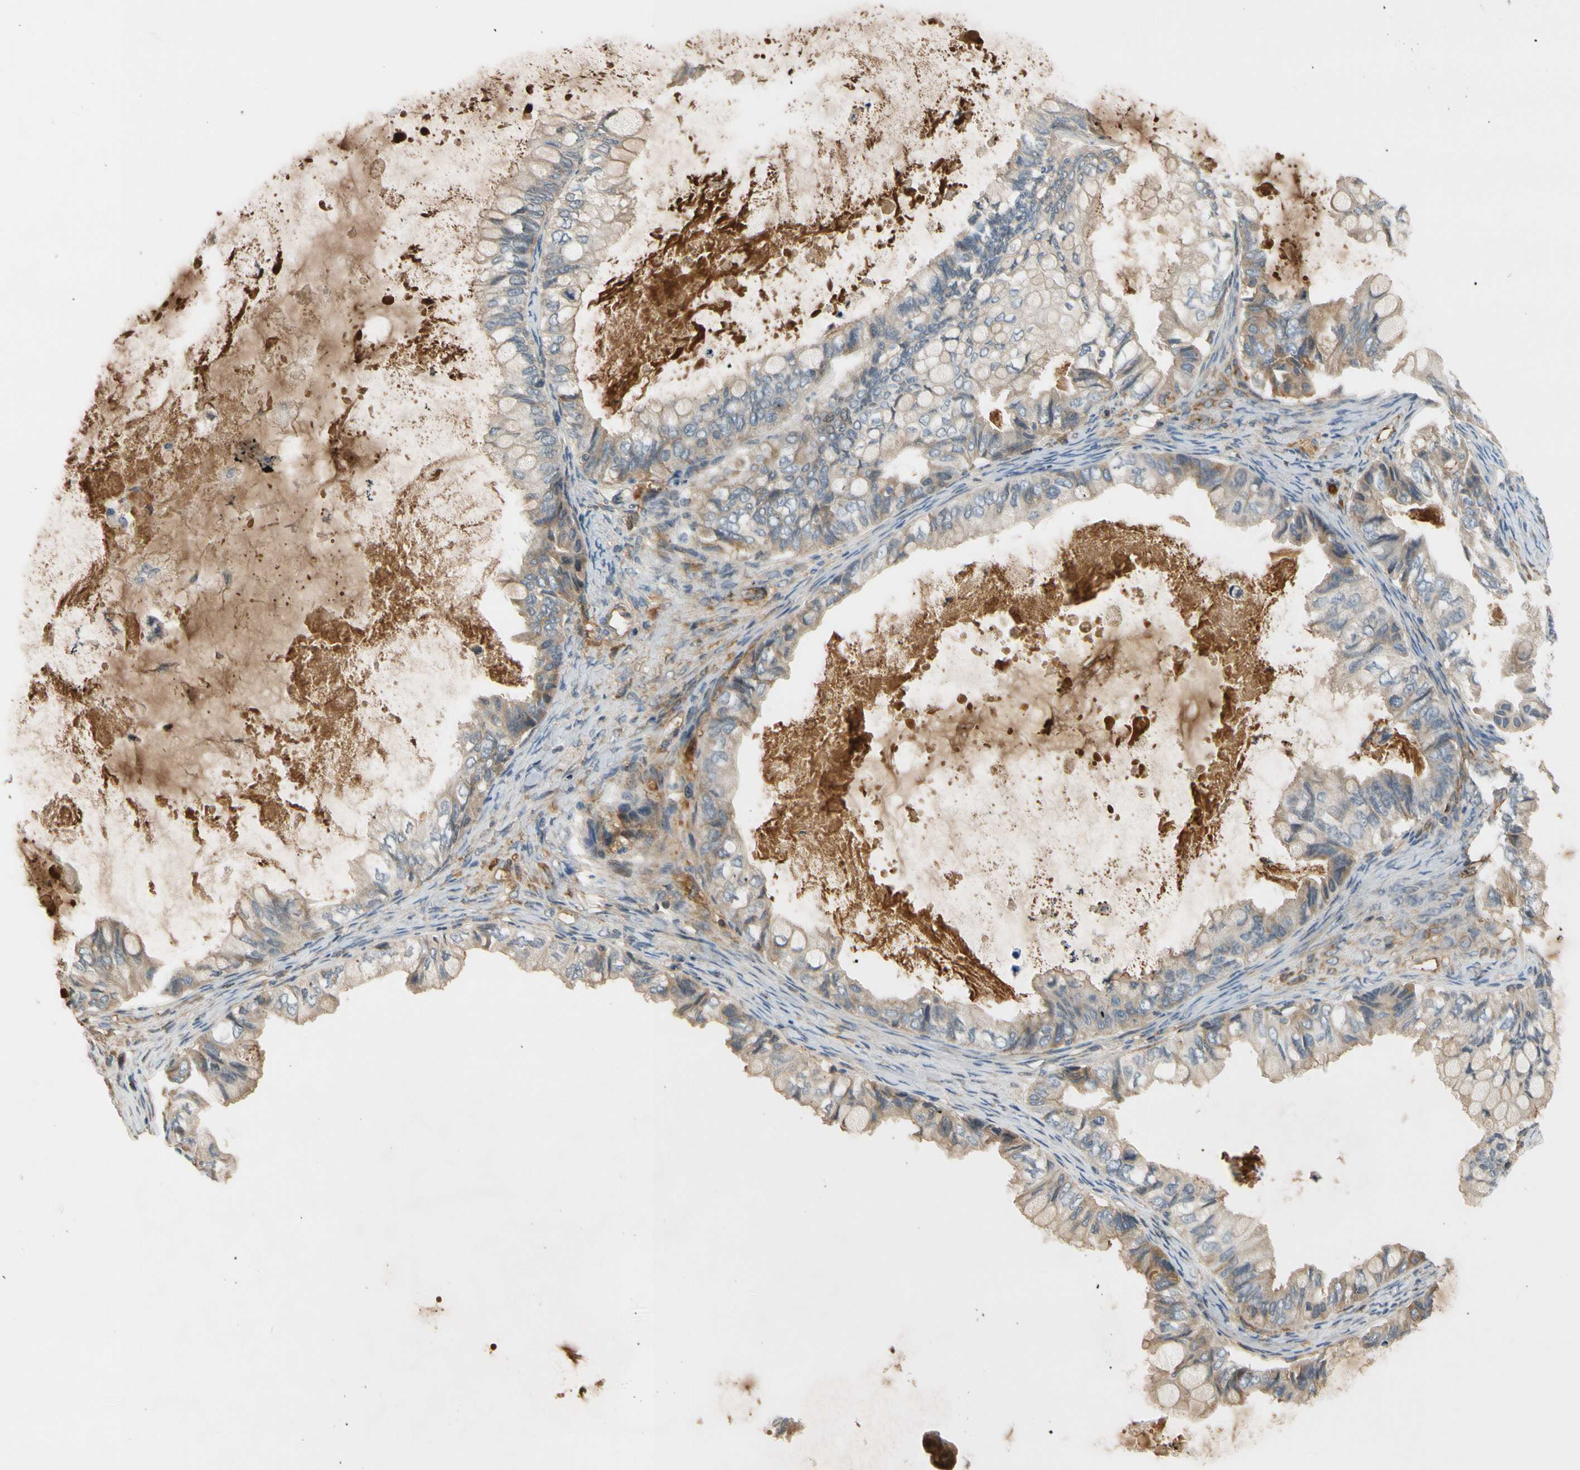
{"staining": {"intensity": "weak", "quantity": ">75%", "location": "cytoplasmic/membranous"}, "tissue": "ovarian cancer", "cell_type": "Tumor cells", "image_type": "cancer", "snomed": [{"axis": "morphology", "description": "Cystadenocarcinoma, mucinous, NOS"}, {"axis": "topography", "description": "Ovary"}], "caption": "Ovarian mucinous cystadenocarcinoma stained with immunohistochemistry reveals weak cytoplasmic/membranous staining in about >75% of tumor cells.", "gene": "C4A", "patient": {"sex": "female", "age": 80}}